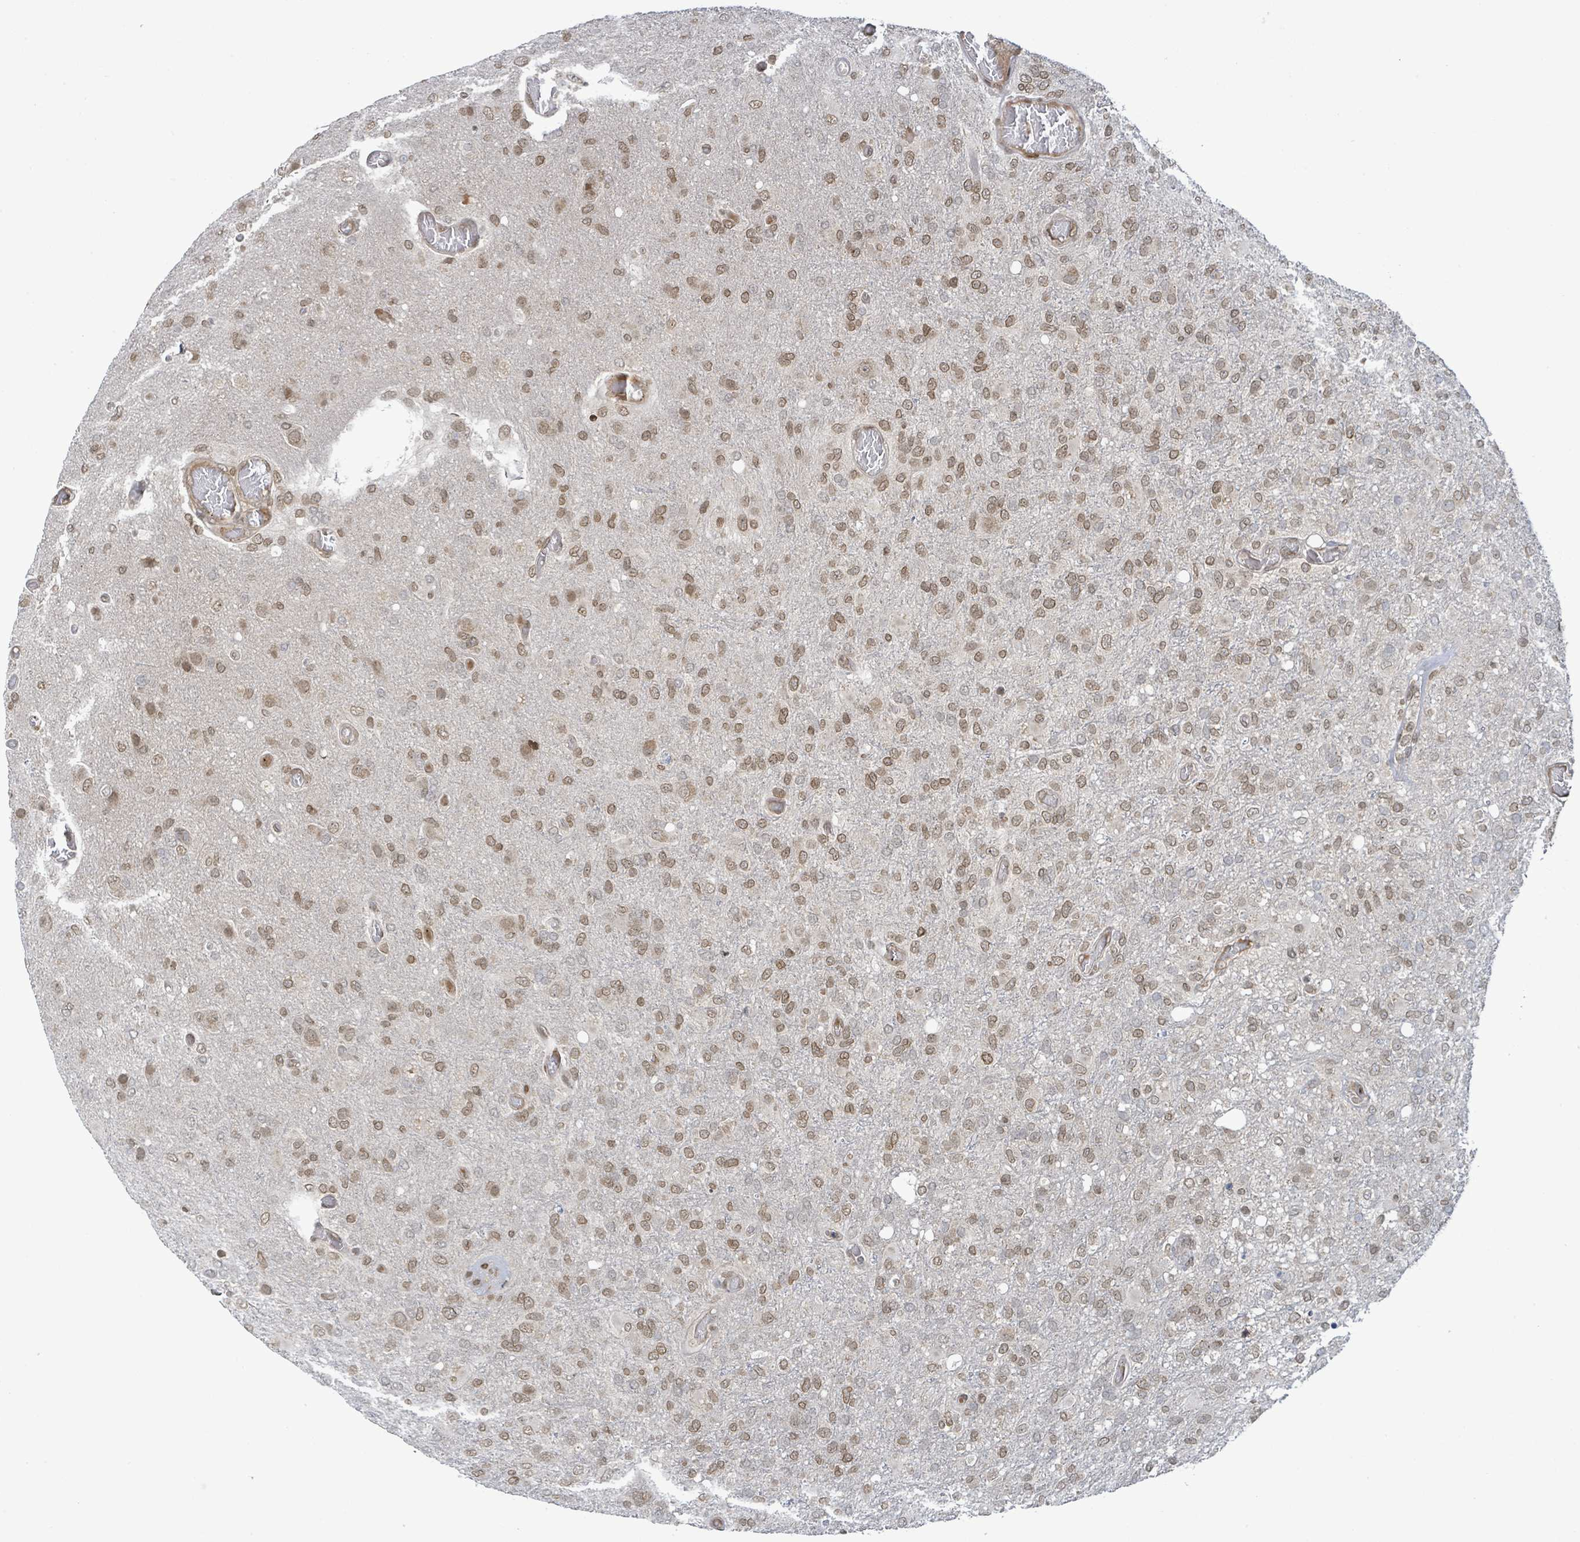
{"staining": {"intensity": "moderate", "quantity": ">75%", "location": "nuclear"}, "tissue": "glioma", "cell_type": "Tumor cells", "image_type": "cancer", "snomed": [{"axis": "morphology", "description": "Glioma, malignant, High grade"}, {"axis": "topography", "description": "Brain"}], "caption": "IHC image of high-grade glioma (malignant) stained for a protein (brown), which reveals medium levels of moderate nuclear staining in approximately >75% of tumor cells.", "gene": "SBF2", "patient": {"sex": "female", "age": 74}}